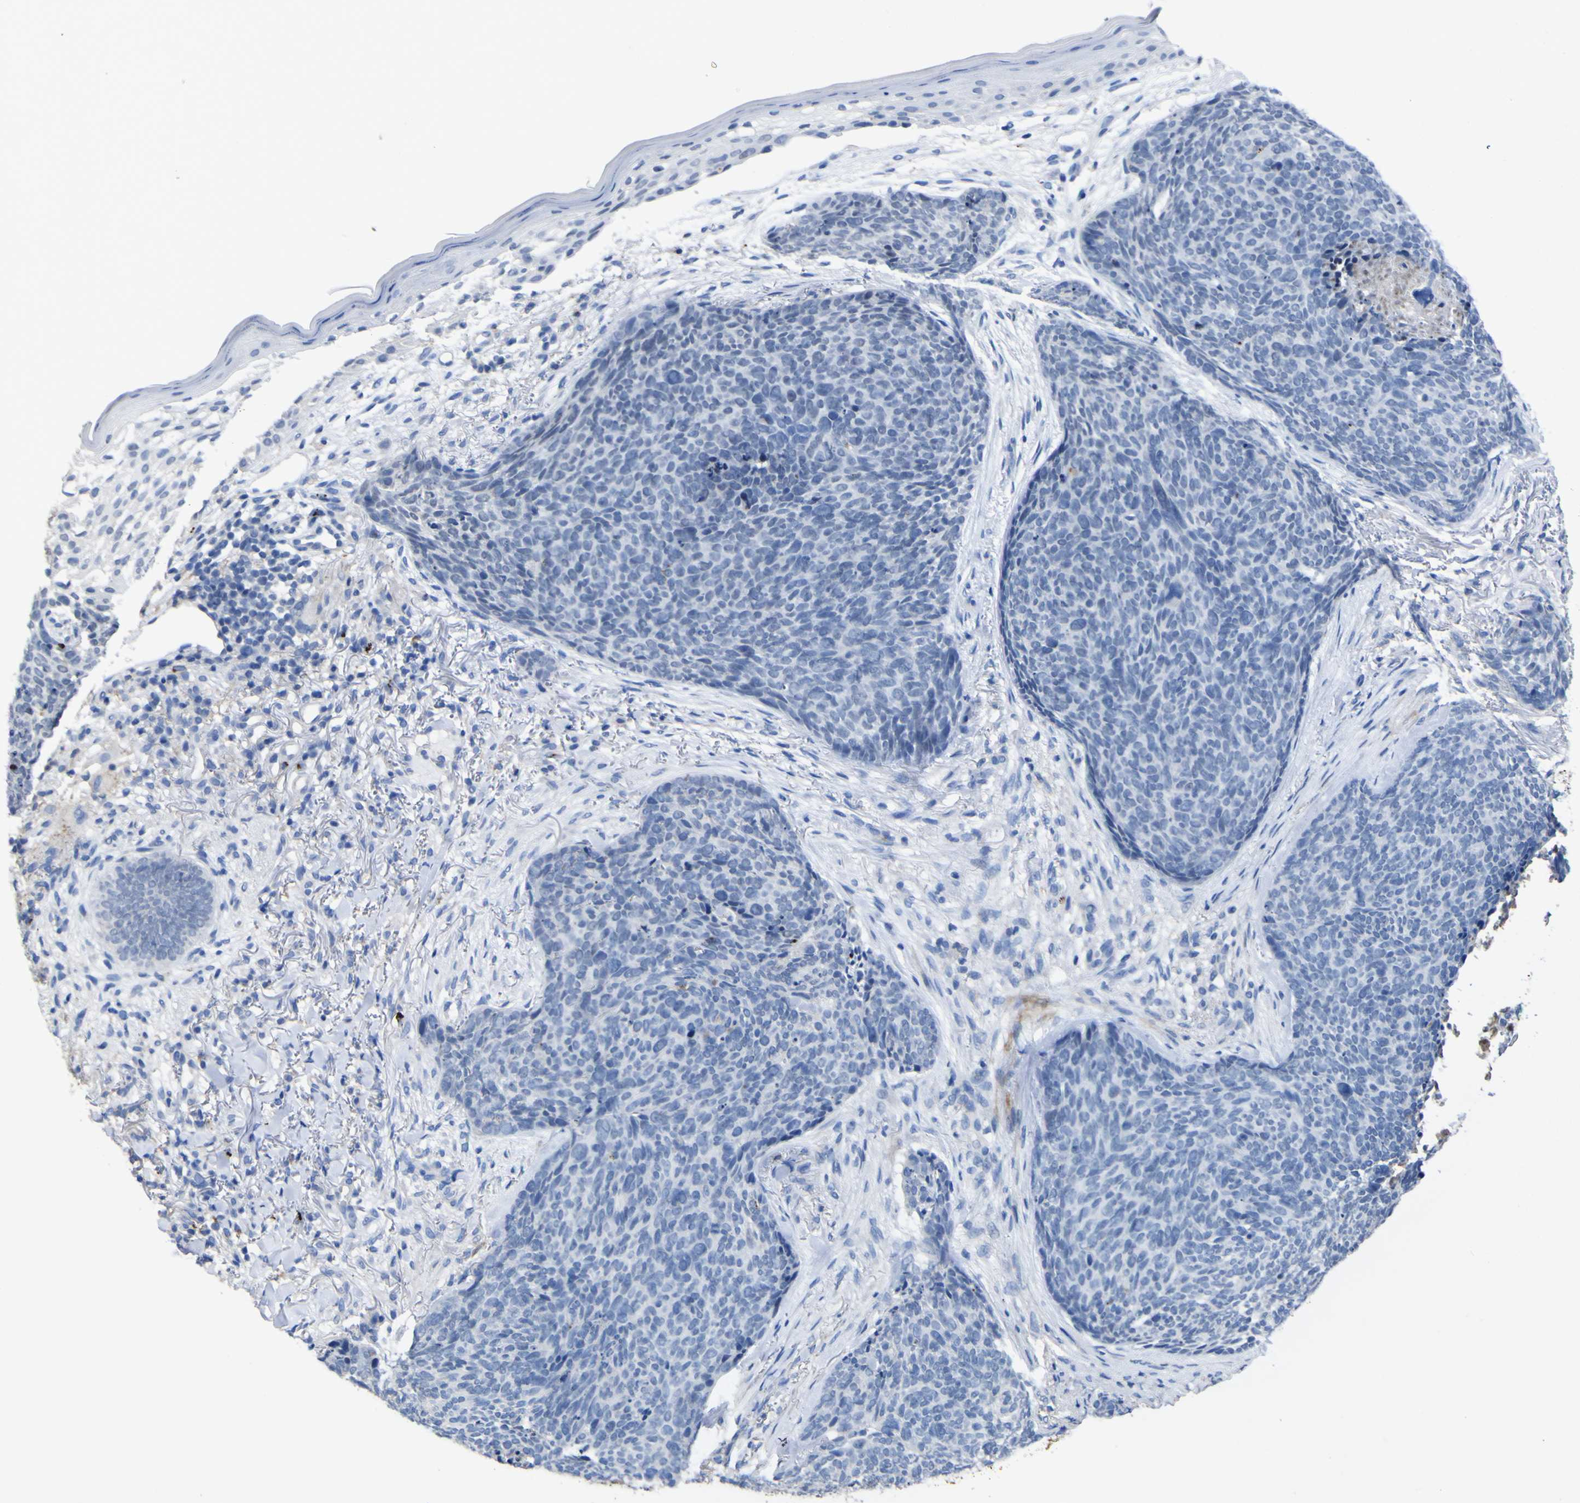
{"staining": {"intensity": "negative", "quantity": "none", "location": "none"}, "tissue": "skin cancer", "cell_type": "Tumor cells", "image_type": "cancer", "snomed": [{"axis": "morphology", "description": "Basal cell carcinoma"}, {"axis": "topography", "description": "Skin"}], "caption": "Histopathology image shows no significant protein positivity in tumor cells of basal cell carcinoma (skin).", "gene": "AGO4", "patient": {"sex": "female", "age": 70}}